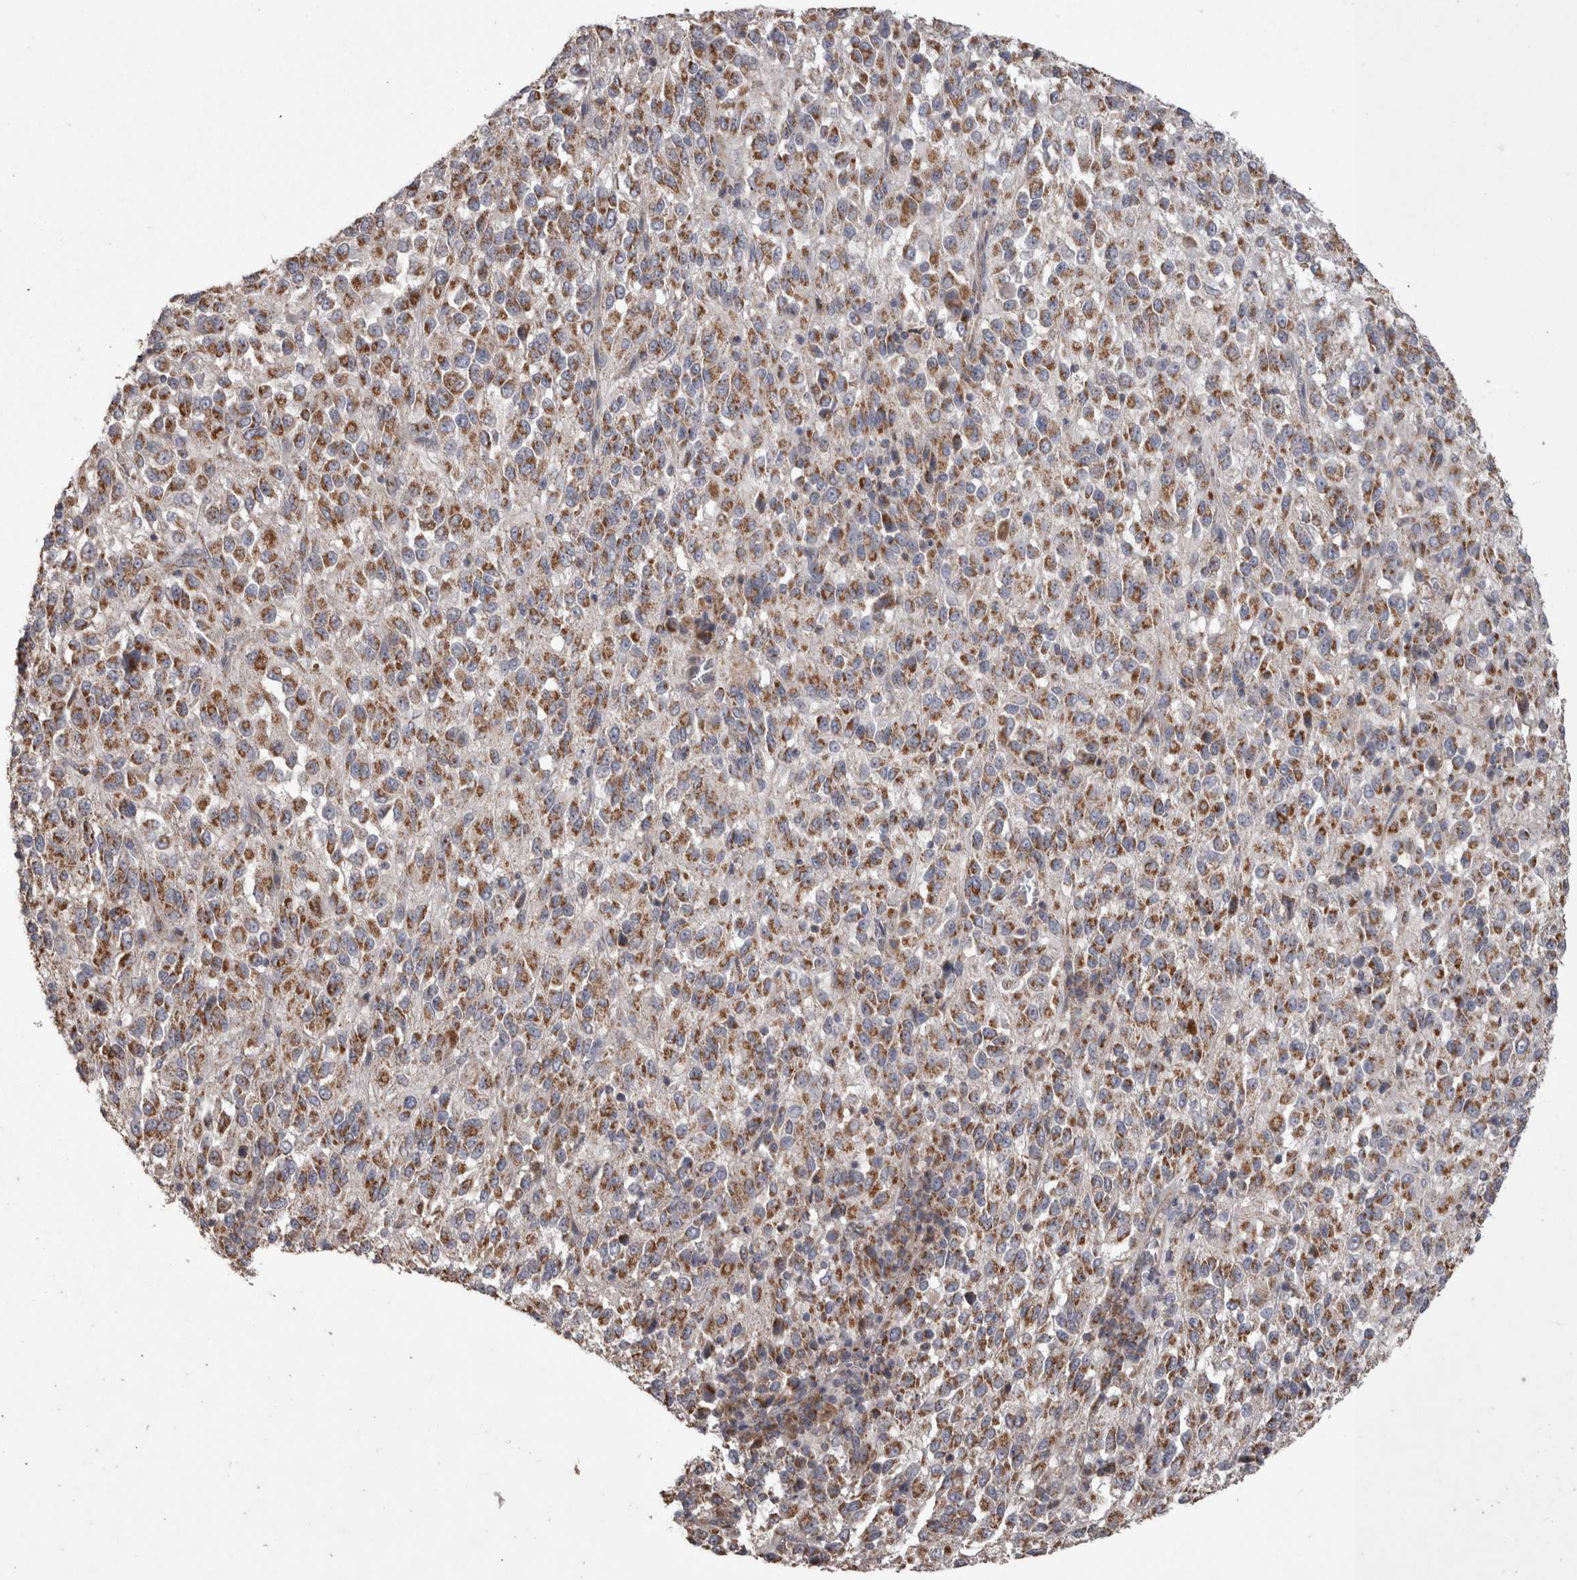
{"staining": {"intensity": "moderate", "quantity": ">75%", "location": "cytoplasmic/membranous"}, "tissue": "melanoma", "cell_type": "Tumor cells", "image_type": "cancer", "snomed": [{"axis": "morphology", "description": "Malignant melanoma, Metastatic site"}, {"axis": "topography", "description": "Lung"}], "caption": "Malignant melanoma (metastatic site) was stained to show a protein in brown. There is medium levels of moderate cytoplasmic/membranous staining in about >75% of tumor cells. (IHC, brightfield microscopy, high magnification).", "gene": "SCO1", "patient": {"sex": "male", "age": 64}}